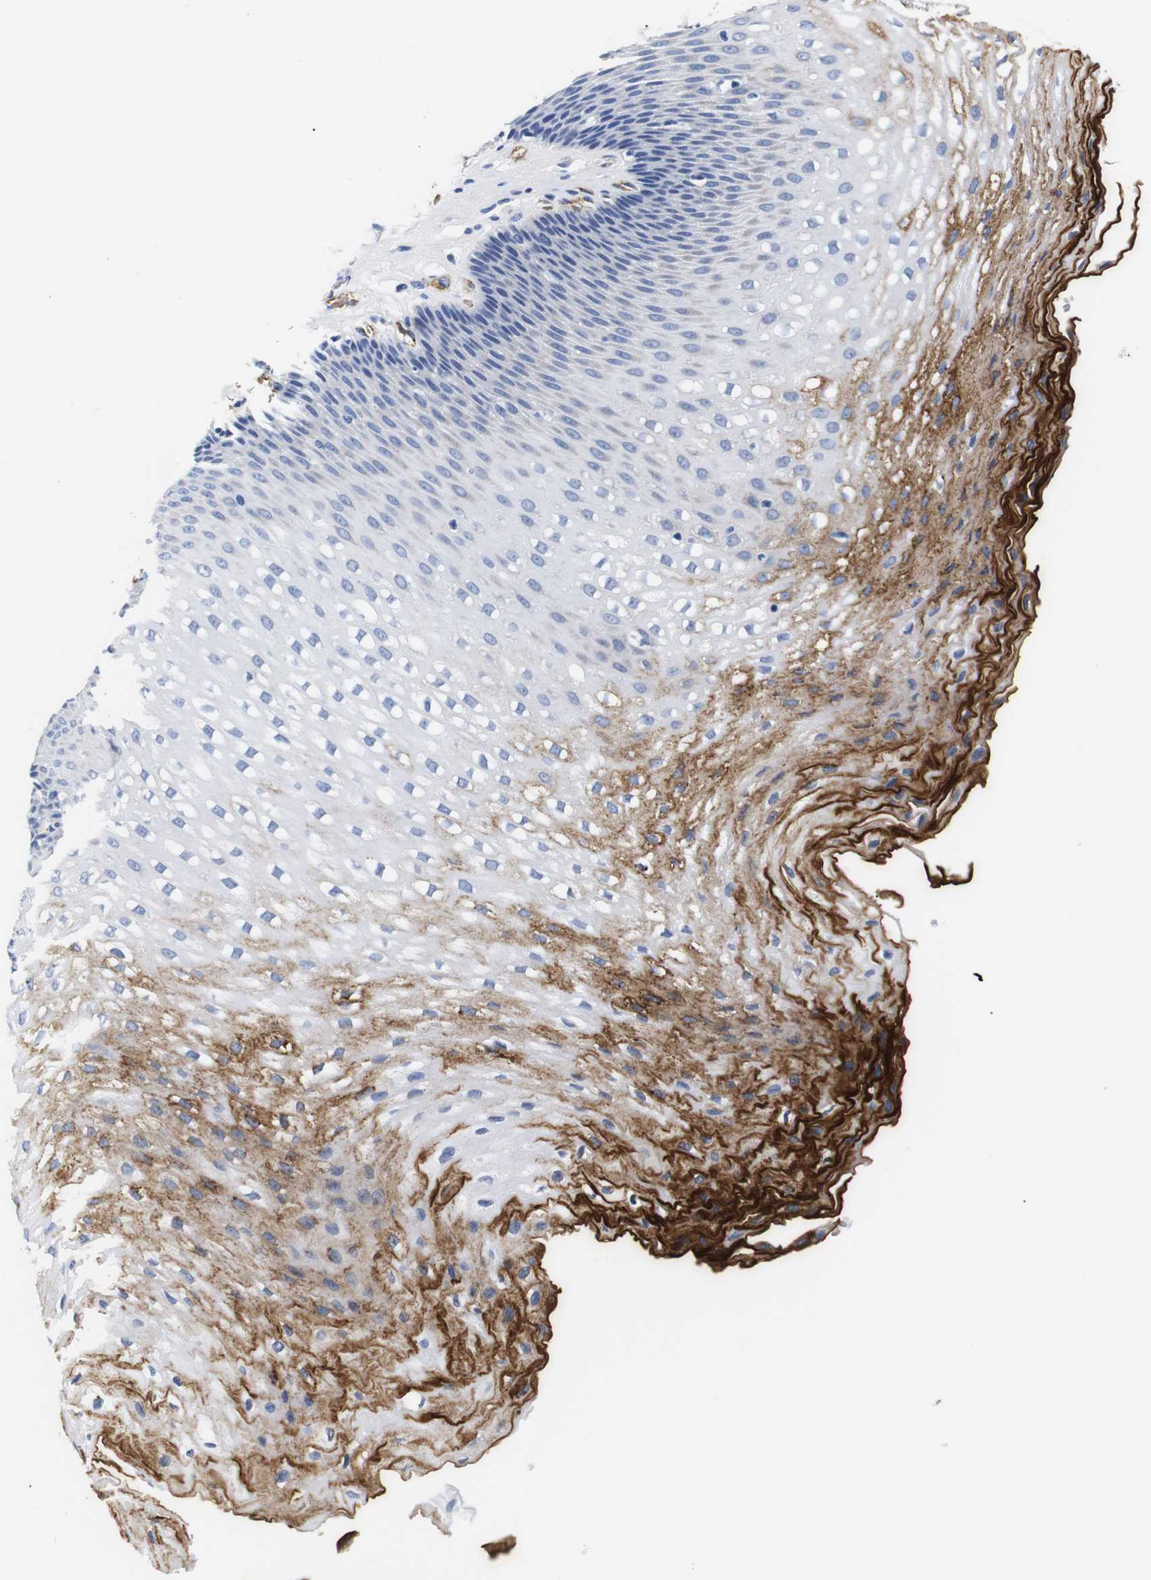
{"staining": {"intensity": "strong", "quantity": "<25%", "location": "cytoplasmic/membranous"}, "tissue": "esophagus", "cell_type": "Squamous epithelial cells", "image_type": "normal", "snomed": [{"axis": "morphology", "description": "Normal tissue, NOS"}, {"axis": "topography", "description": "Esophagus"}], "caption": "Benign esophagus shows strong cytoplasmic/membranous positivity in approximately <25% of squamous epithelial cells, visualized by immunohistochemistry. The staining was performed using DAB, with brown indicating positive protein expression. Nuclei are stained blue with hematoxylin.", "gene": "MUC4", "patient": {"sex": "male", "age": 48}}